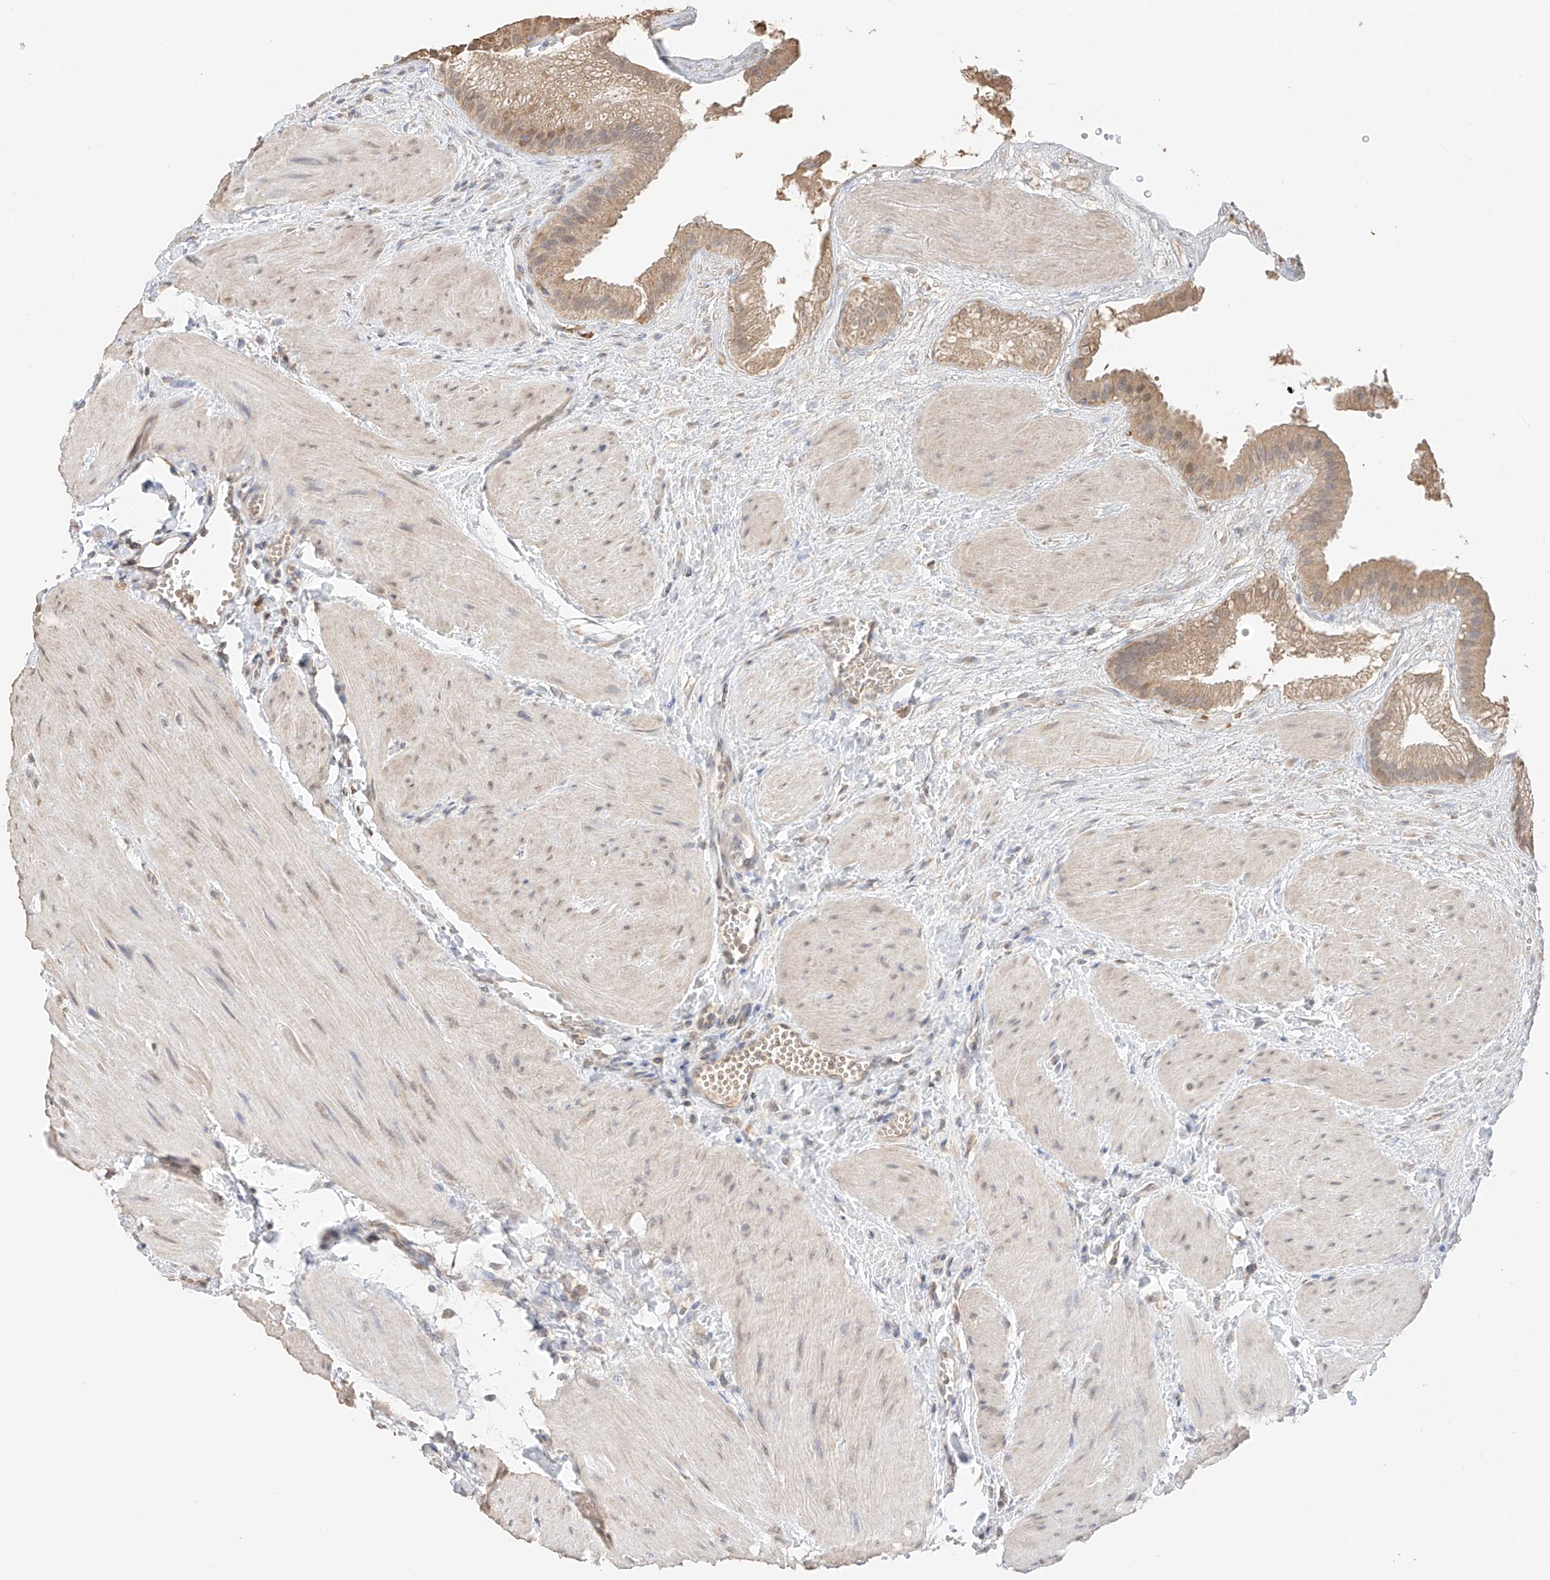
{"staining": {"intensity": "moderate", "quantity": ">75%", "location": "cytoplasmic/membranous,nuclear"}, "tissue": "gallbladder", "cell_type": "Glandular cells", "image_type": "normal", "snomed": [{"axis": "morphology", "description": "Normal tissue, NOS"}, {"axis": "topography", "description": "Gallbladder"}], "caption": "Immunohistochemical staining of normal gallbladder reveals medium levels of moderate cytoplasmic/membranous,nuclear staining in about >75% of glandular cells.", "gene": "IL22RA2", "patient": {"sex": "male", "age": 55}}